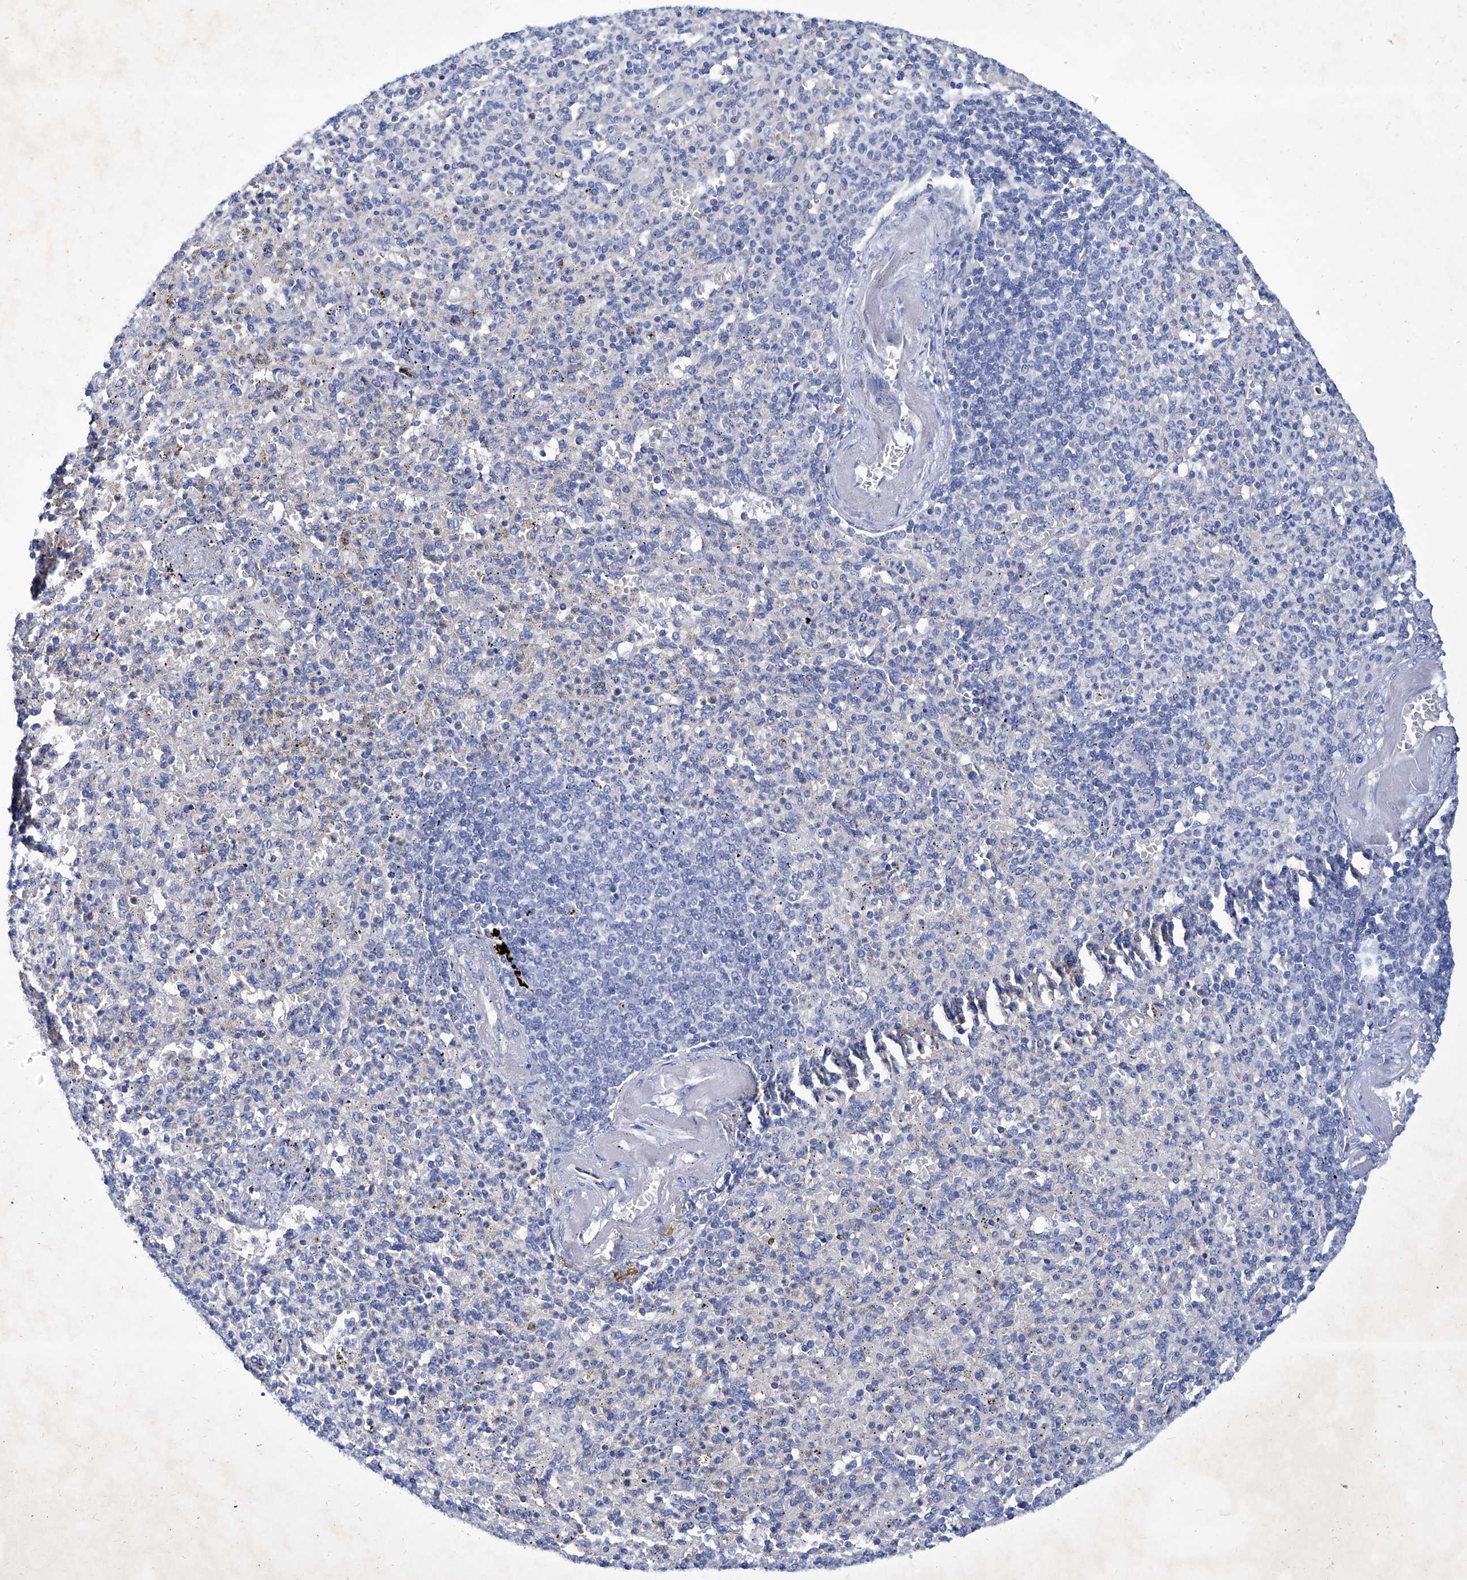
{"staining": {"intensity": "negative", "quantity": "none", "location": "none"}, "tissue": "spleen", "cell_type": "Cells in red pulp", "image_type": "normal", "snomed": [{"axis": "morphology", "description": "Normal tissue, NOS"}, {"axis": "topography", "description": "Spleen"}], "caption": "Immunohistochemistry micrograph of benign spleen stained for a protein (brown), which reveals no staining in cells in red pulp.", "gene": "KLHL17", "patient": {"sex": "female", "age": 74}}